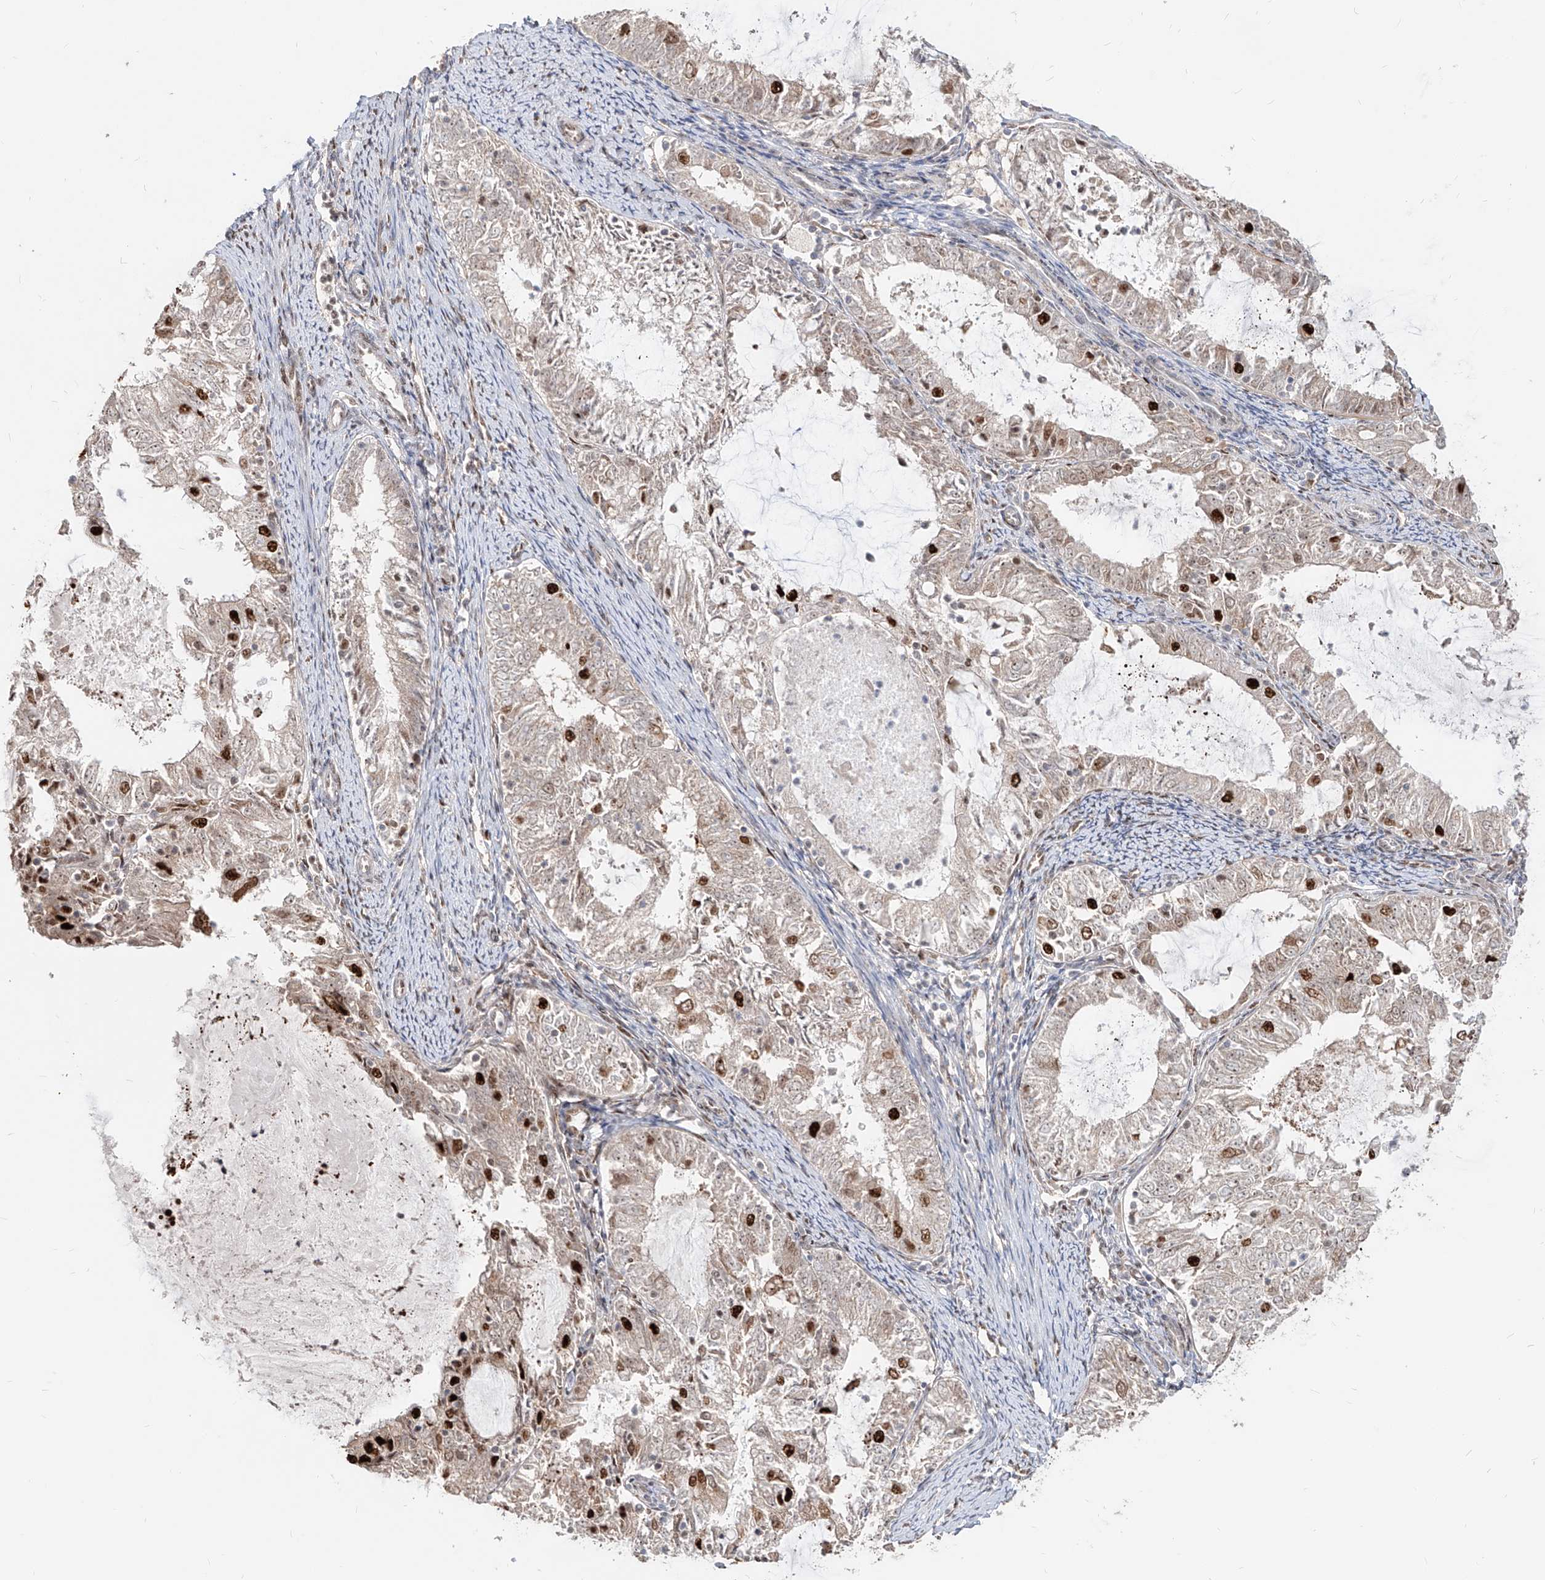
{"staining": {"intensity": "strong", "quantity": "<25%", "location": "nuclear"}, "tissue": "endometrial cancer", "cell_type": "Tumor cells", "image_type": "cancer", "snomed": [{"axis": "morphology", "description": "Adenocarcinoma, NOS"}, {"axis": "topography", "description": "Endometrium"}], "caption": "Endometrial adenocarcinoma stained for a protein displays strong nuclear positivity in tumor cells.", "gene": "ZNF710", "patient": {"sex": "female", "age": 57}}